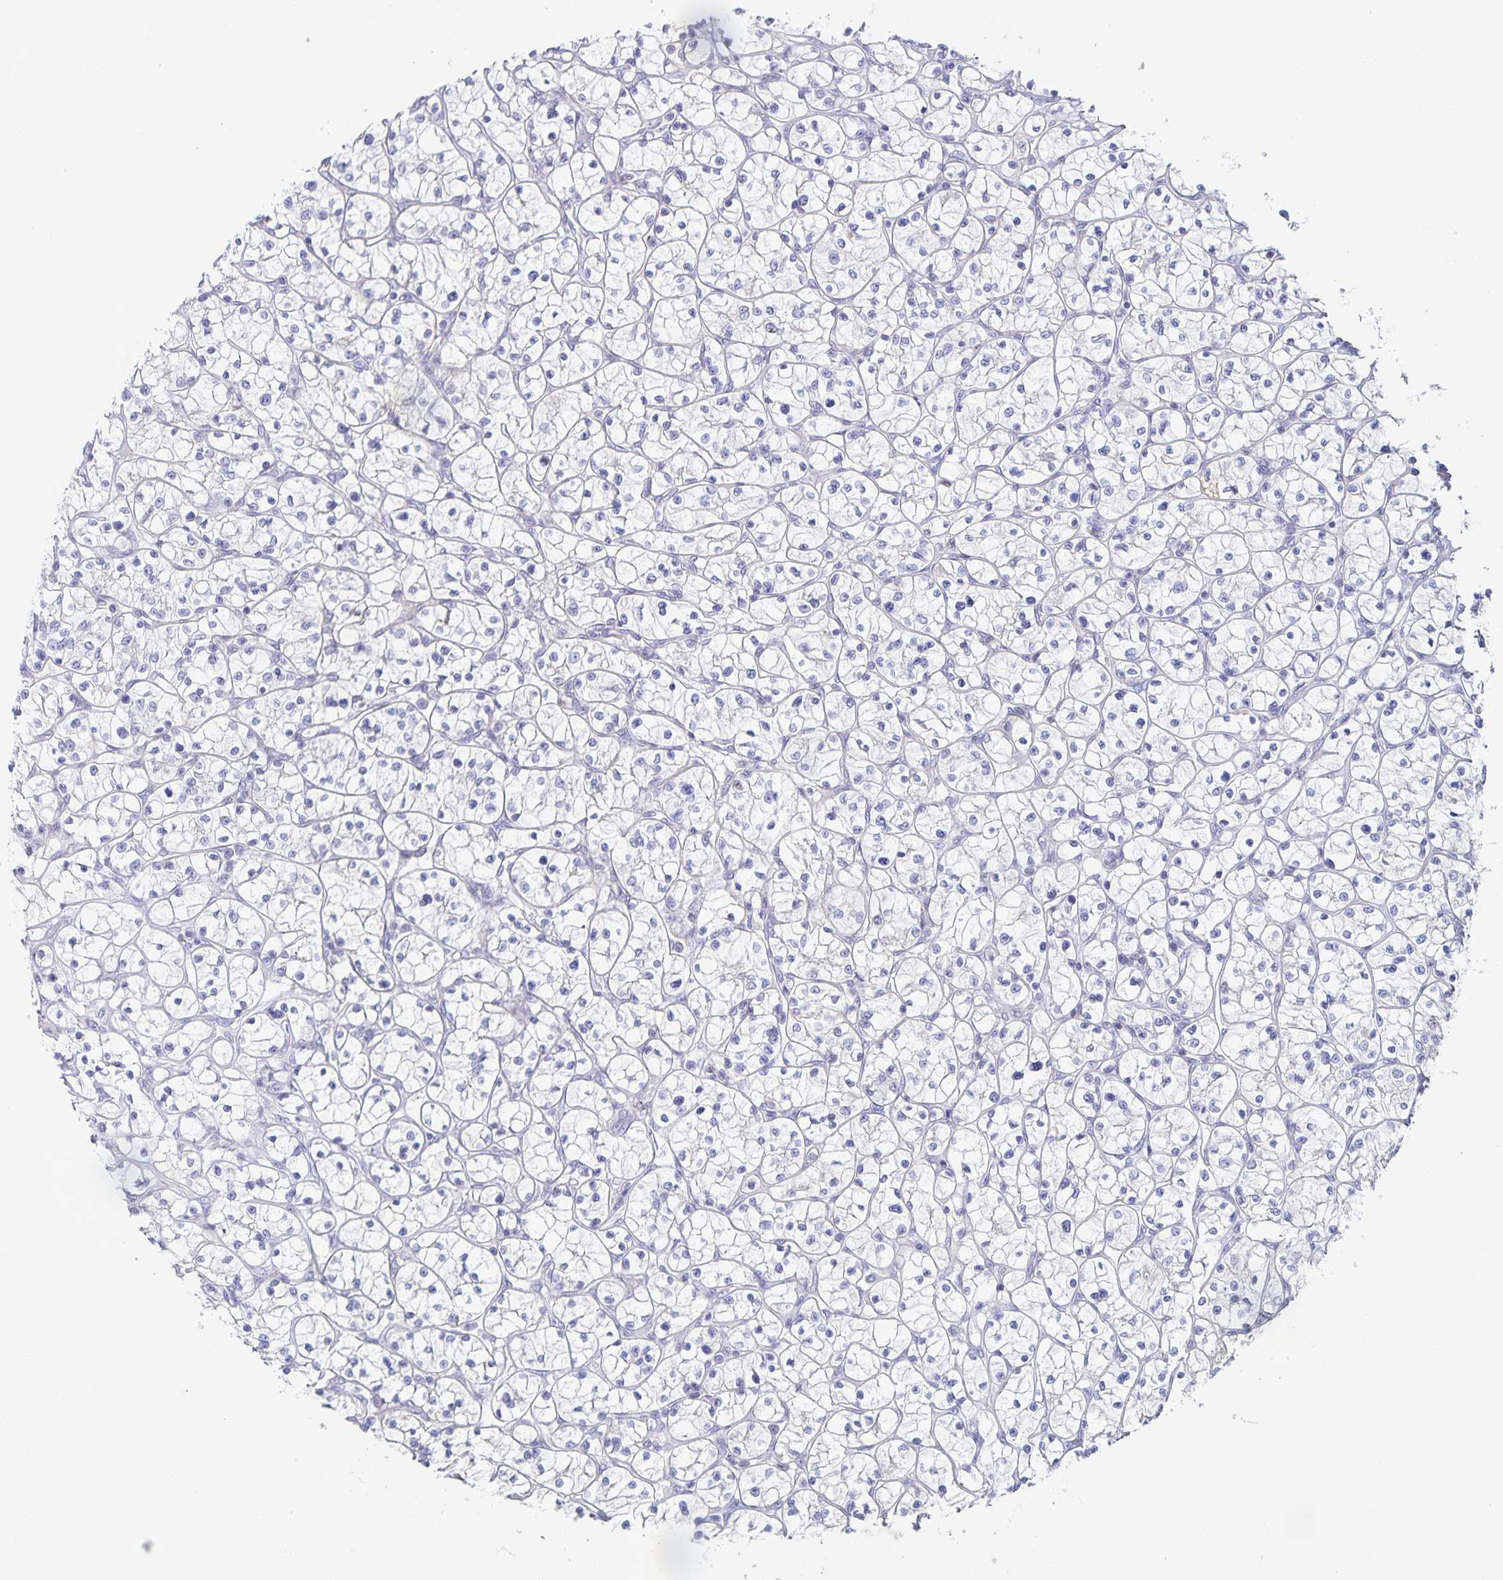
{"staining": {"intensity": "negative", "quantity": "none", "location": "none"}, "tissue": "renal cancer", "cell_type": "Tumor cells", "image_type": "cancer", "snomed": [{"axis": "morphology", "description": "Adenocarcinoma, NOS"}, {"axis": "topography", "description": "Kidney"}], "caption": "IHC of human renal adenocarcinoma exhibits no expression in tumor cells.", "gene": "CENPH", "patient": {"sex": "female", "age": 64}}